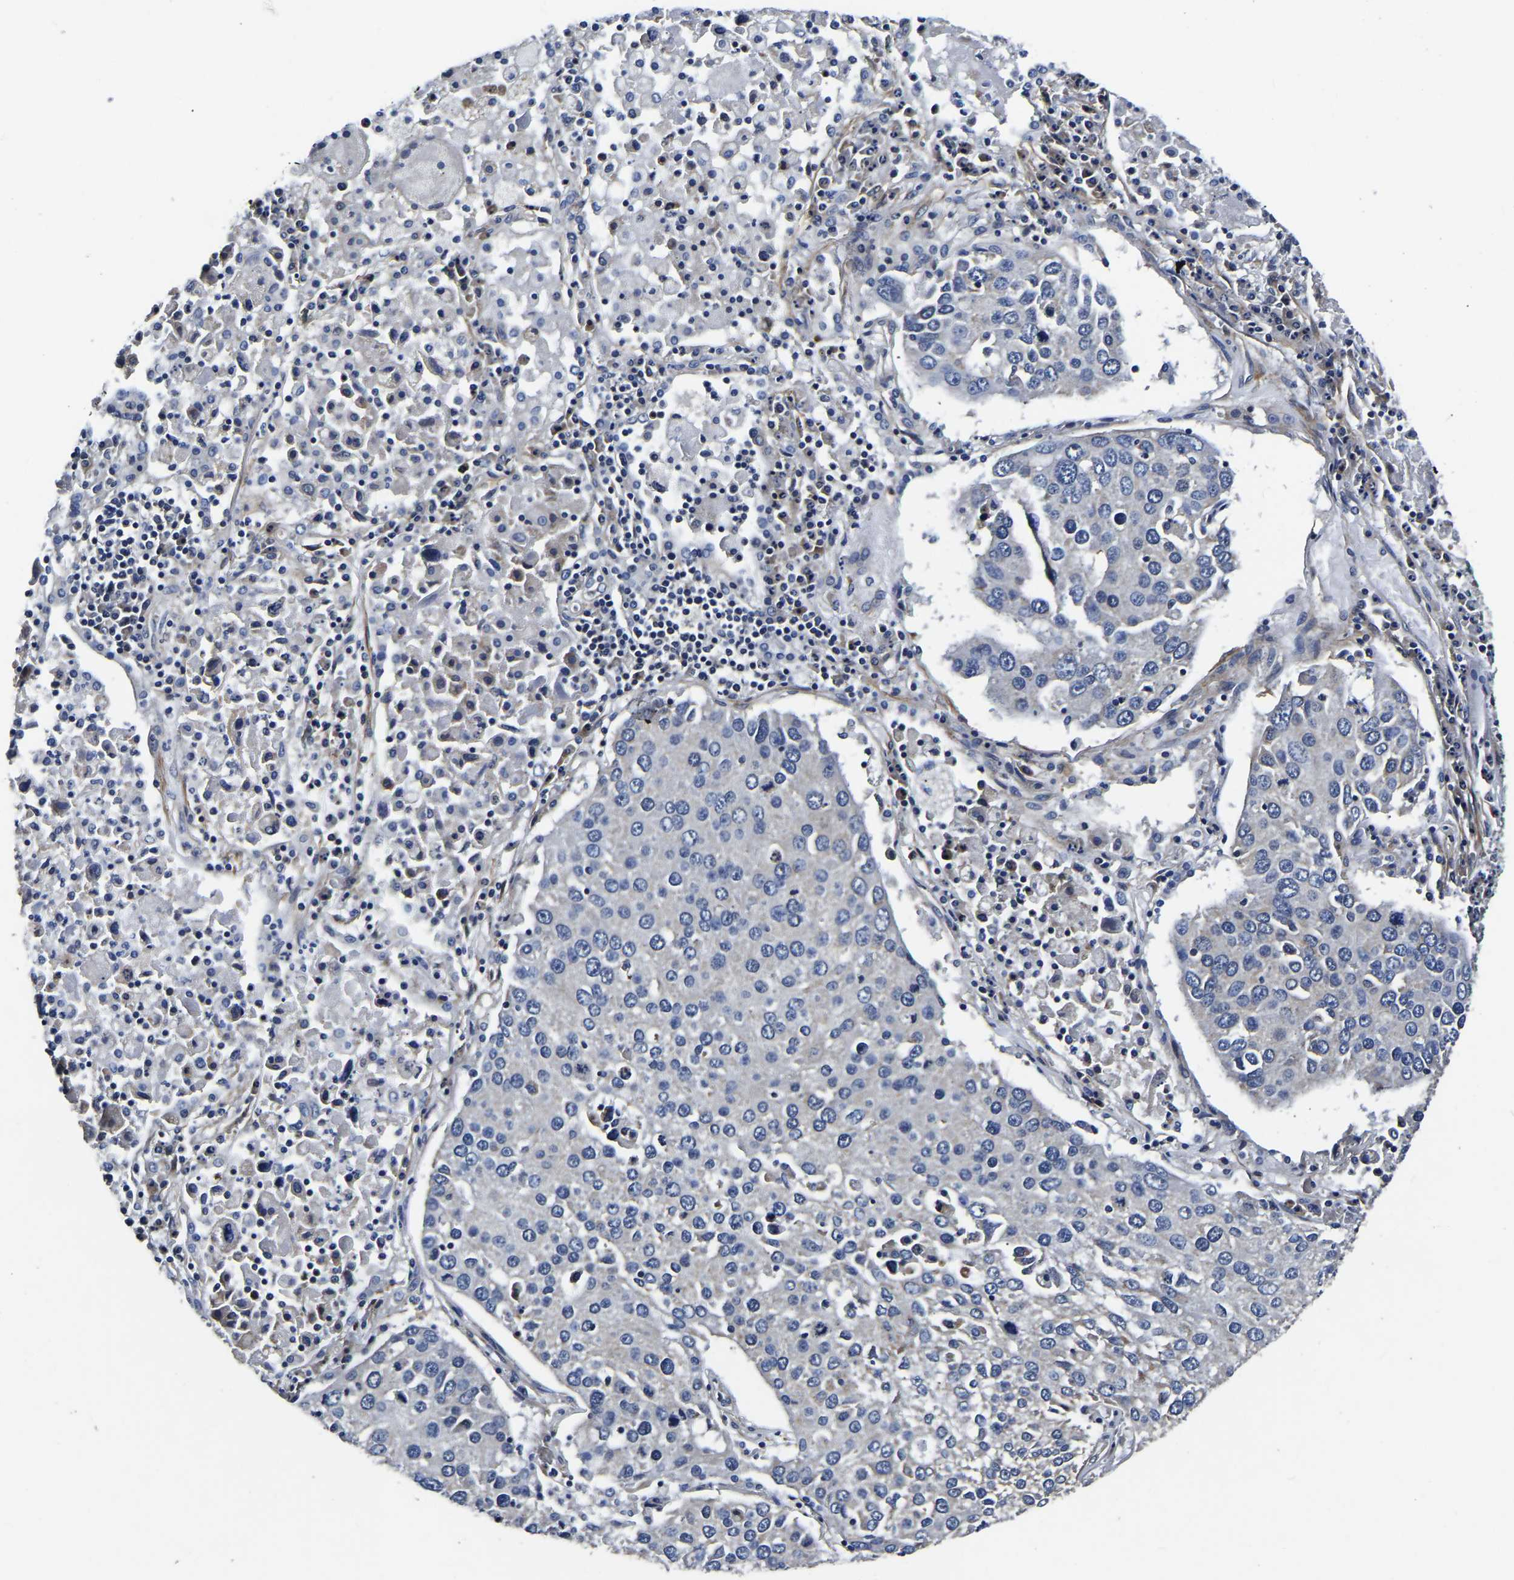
{"staining": {"intensity": "negative", "quantity": "none", "location": "none"}, "tissue": "lung cancer", "cell_type": "Tumor cells", "image_type": "cancer", "snomed": [{"axis": "morphology", "description": "Squamous cell carcinoma, NOS"}, {"axis": "topography", "description": "Lung"}], "caption": "There is no significant positivity in tumor cells of squamous cell carcinoma (lung).", "gene": "KCTD17", "patient": {"sex": "male", "age": 65}}